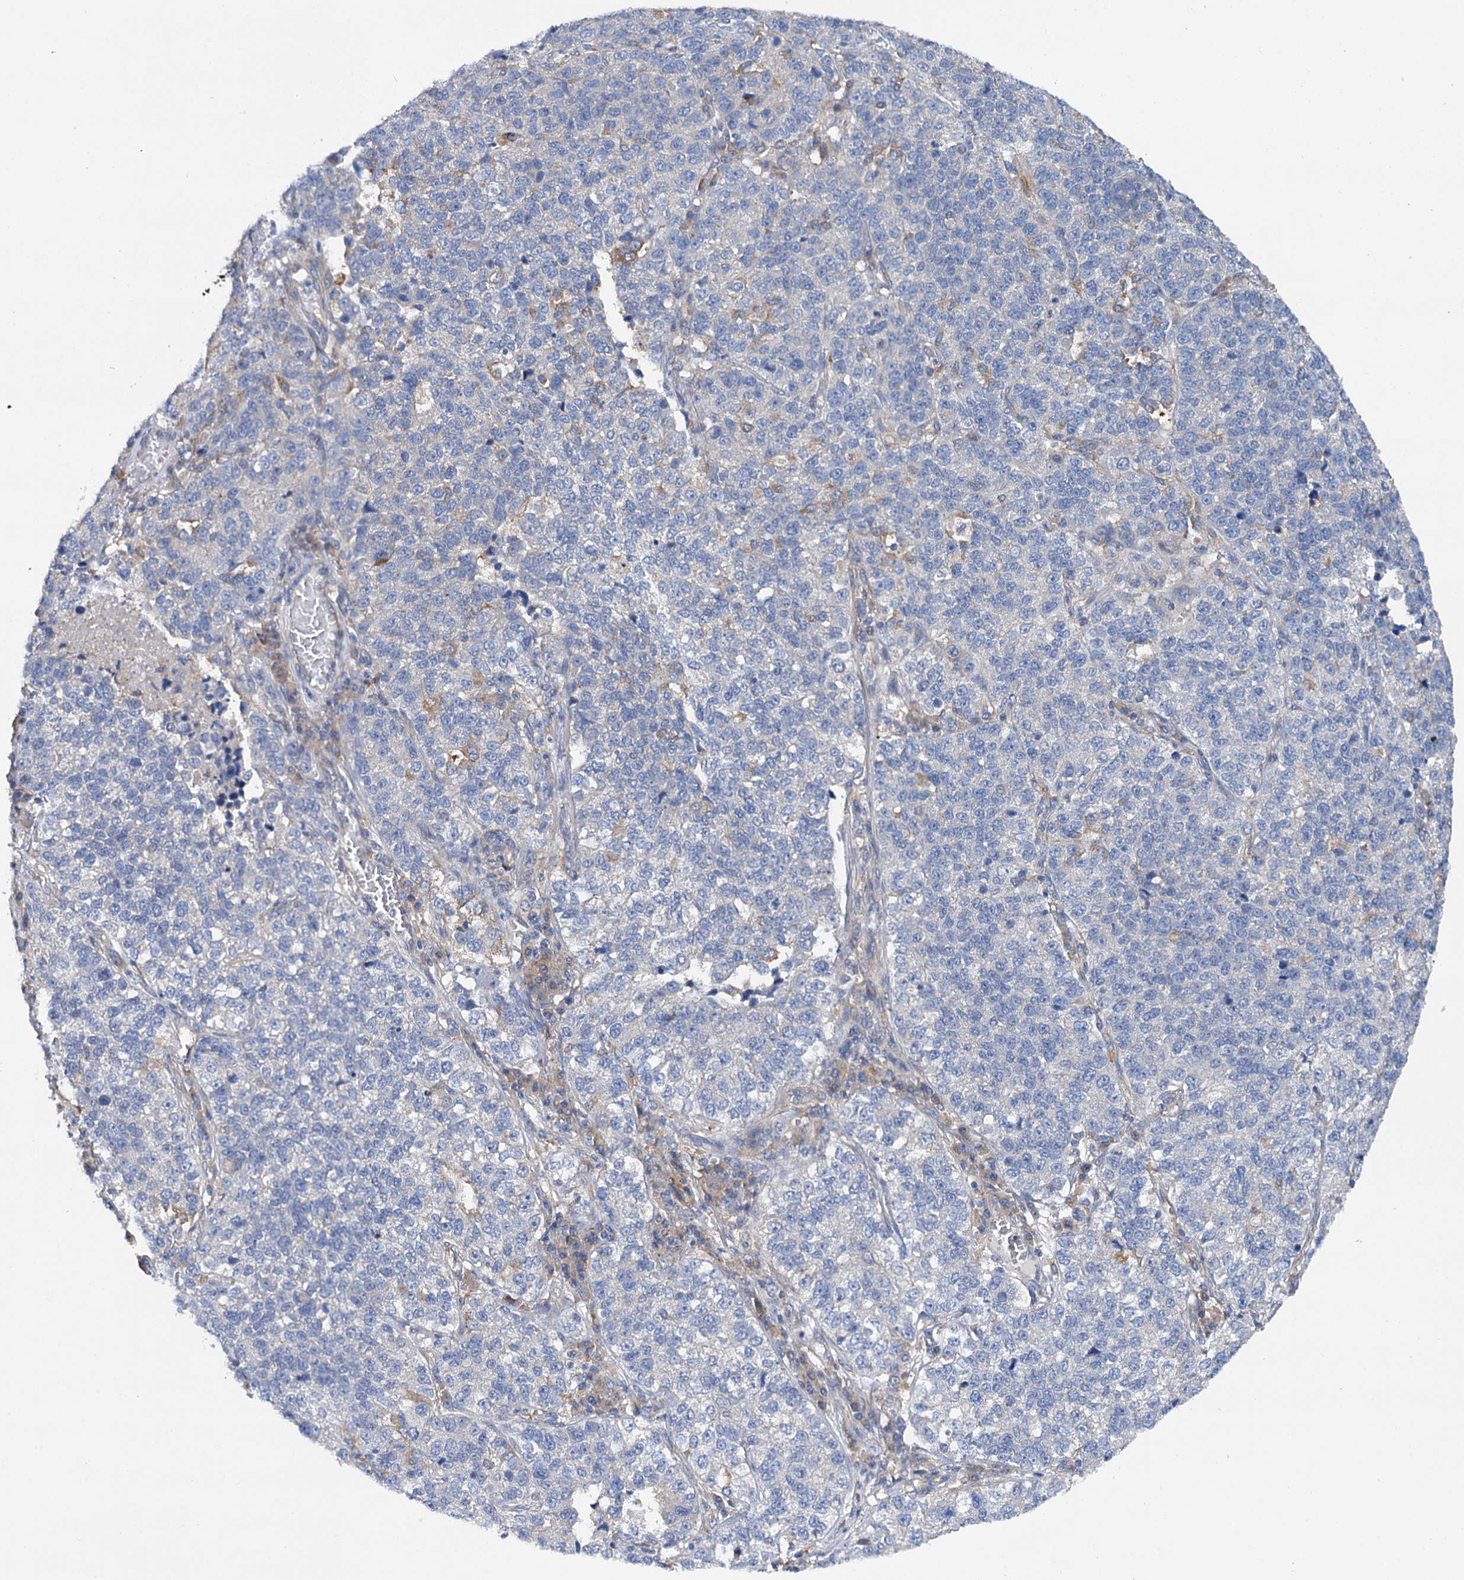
{"staining": {"intensity": "negative", "quantity": "none", "location": "none"}, "tissue": "lung cancer", "cell_type": "Tumor cells", "image_type": "cancer", "snomed": [{"axis": "morphology", "description": "Adenocarcinoma, NOS"}, {"axis": "topography", "description": "Lung"}], "caption": "This is an immunohistochemistry image of lung cancer (adenocarcinoma). There is no positivity in tumor cells.", "gene": "TRIM55", "patient": {"sex": "male", "age": 49}}